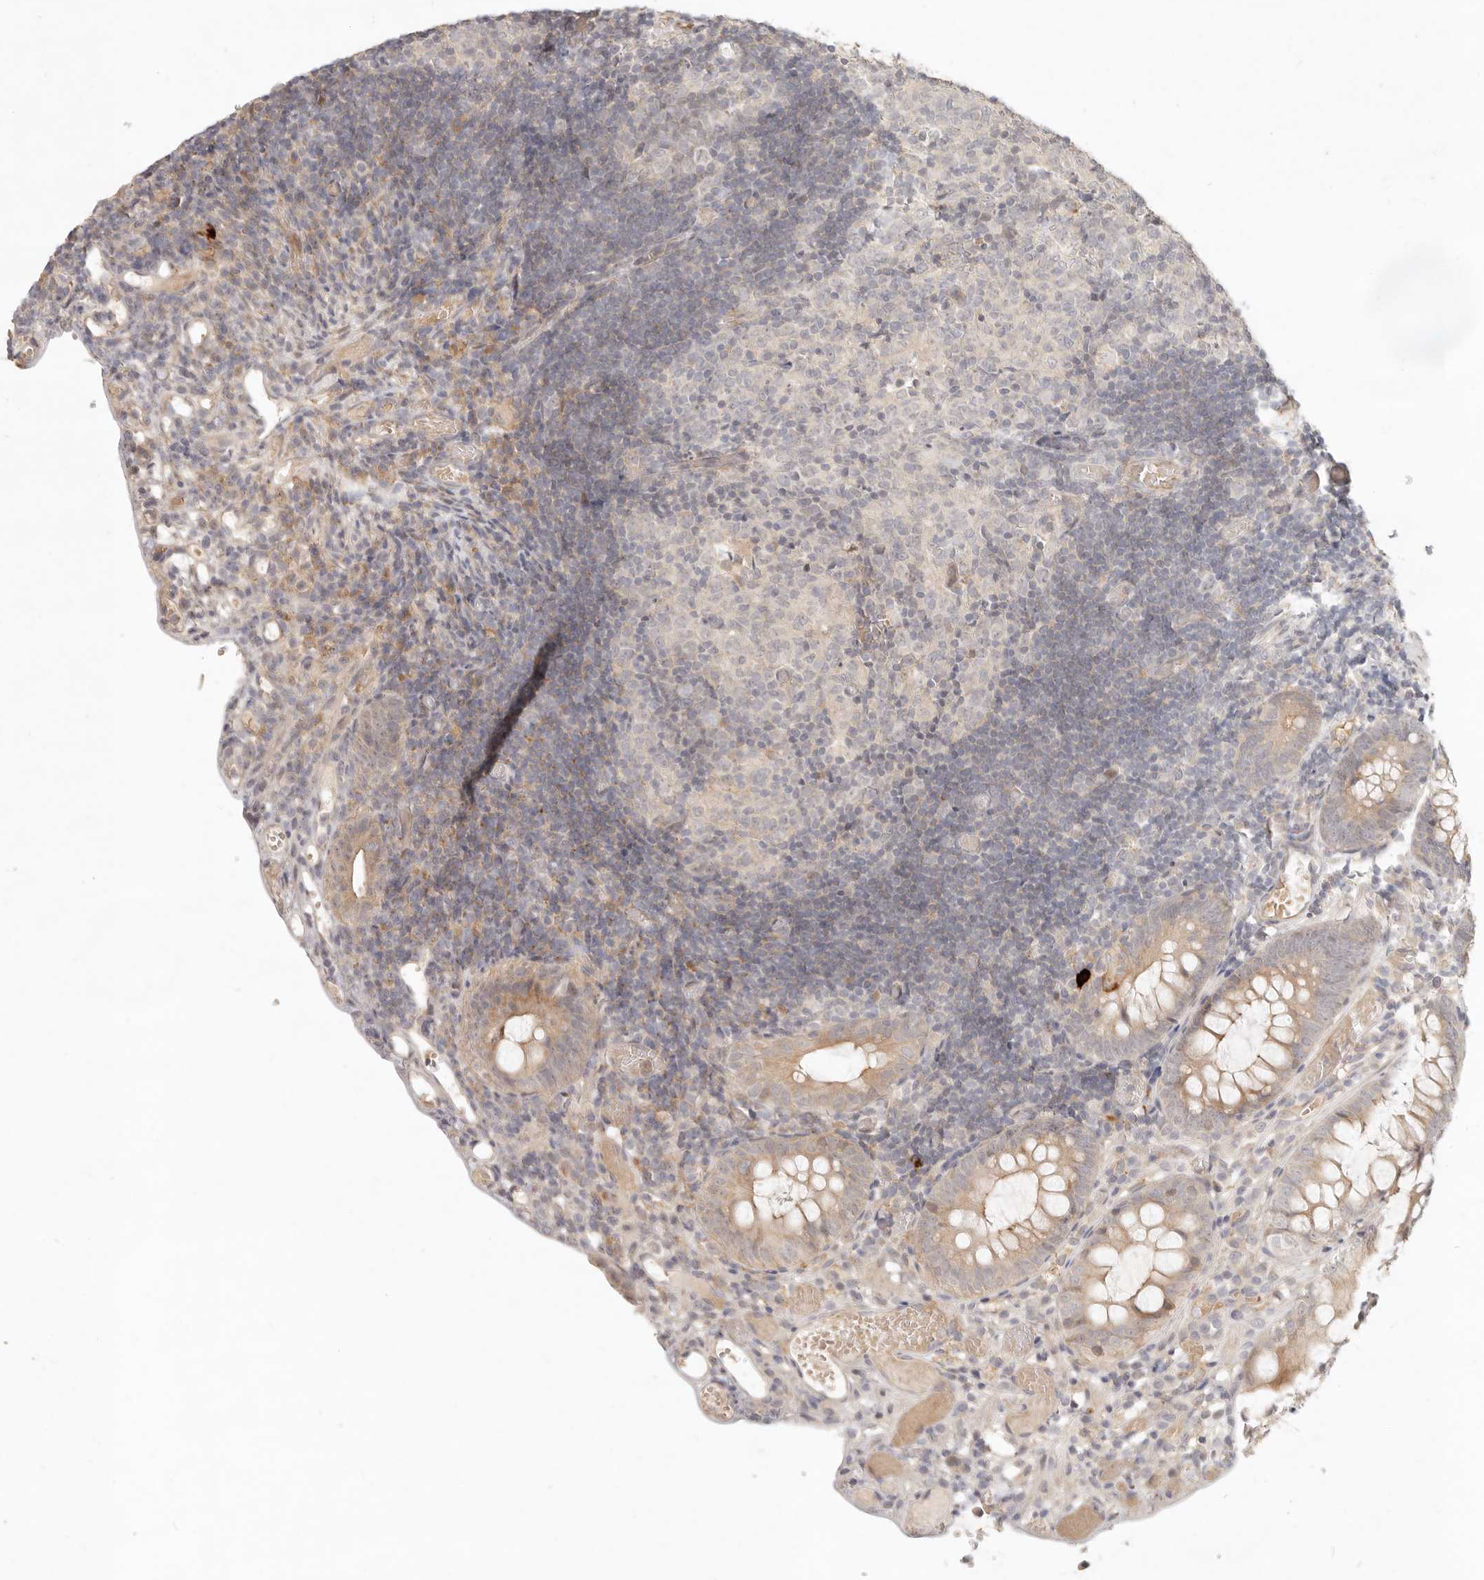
{"staining": {"intensity": "moderate", "quantity": ">75%", "location": "cytoplasmic/membranous"}, "tissue": "colon", "cell_type": "Endothelial cells", "image_type": "normal", "snomed": [{"axis": "morphology", "description": "Normal tissue, NOS"}, {"axis": "topography", "description": "Colon"}], "caption": "The immunohistochemical stain shows moderate cytoplasmic/membranous expression in endothelial cells of benign colon.", "gene": "UBXN11", "patient": {"sex": "male", "age": 14}}